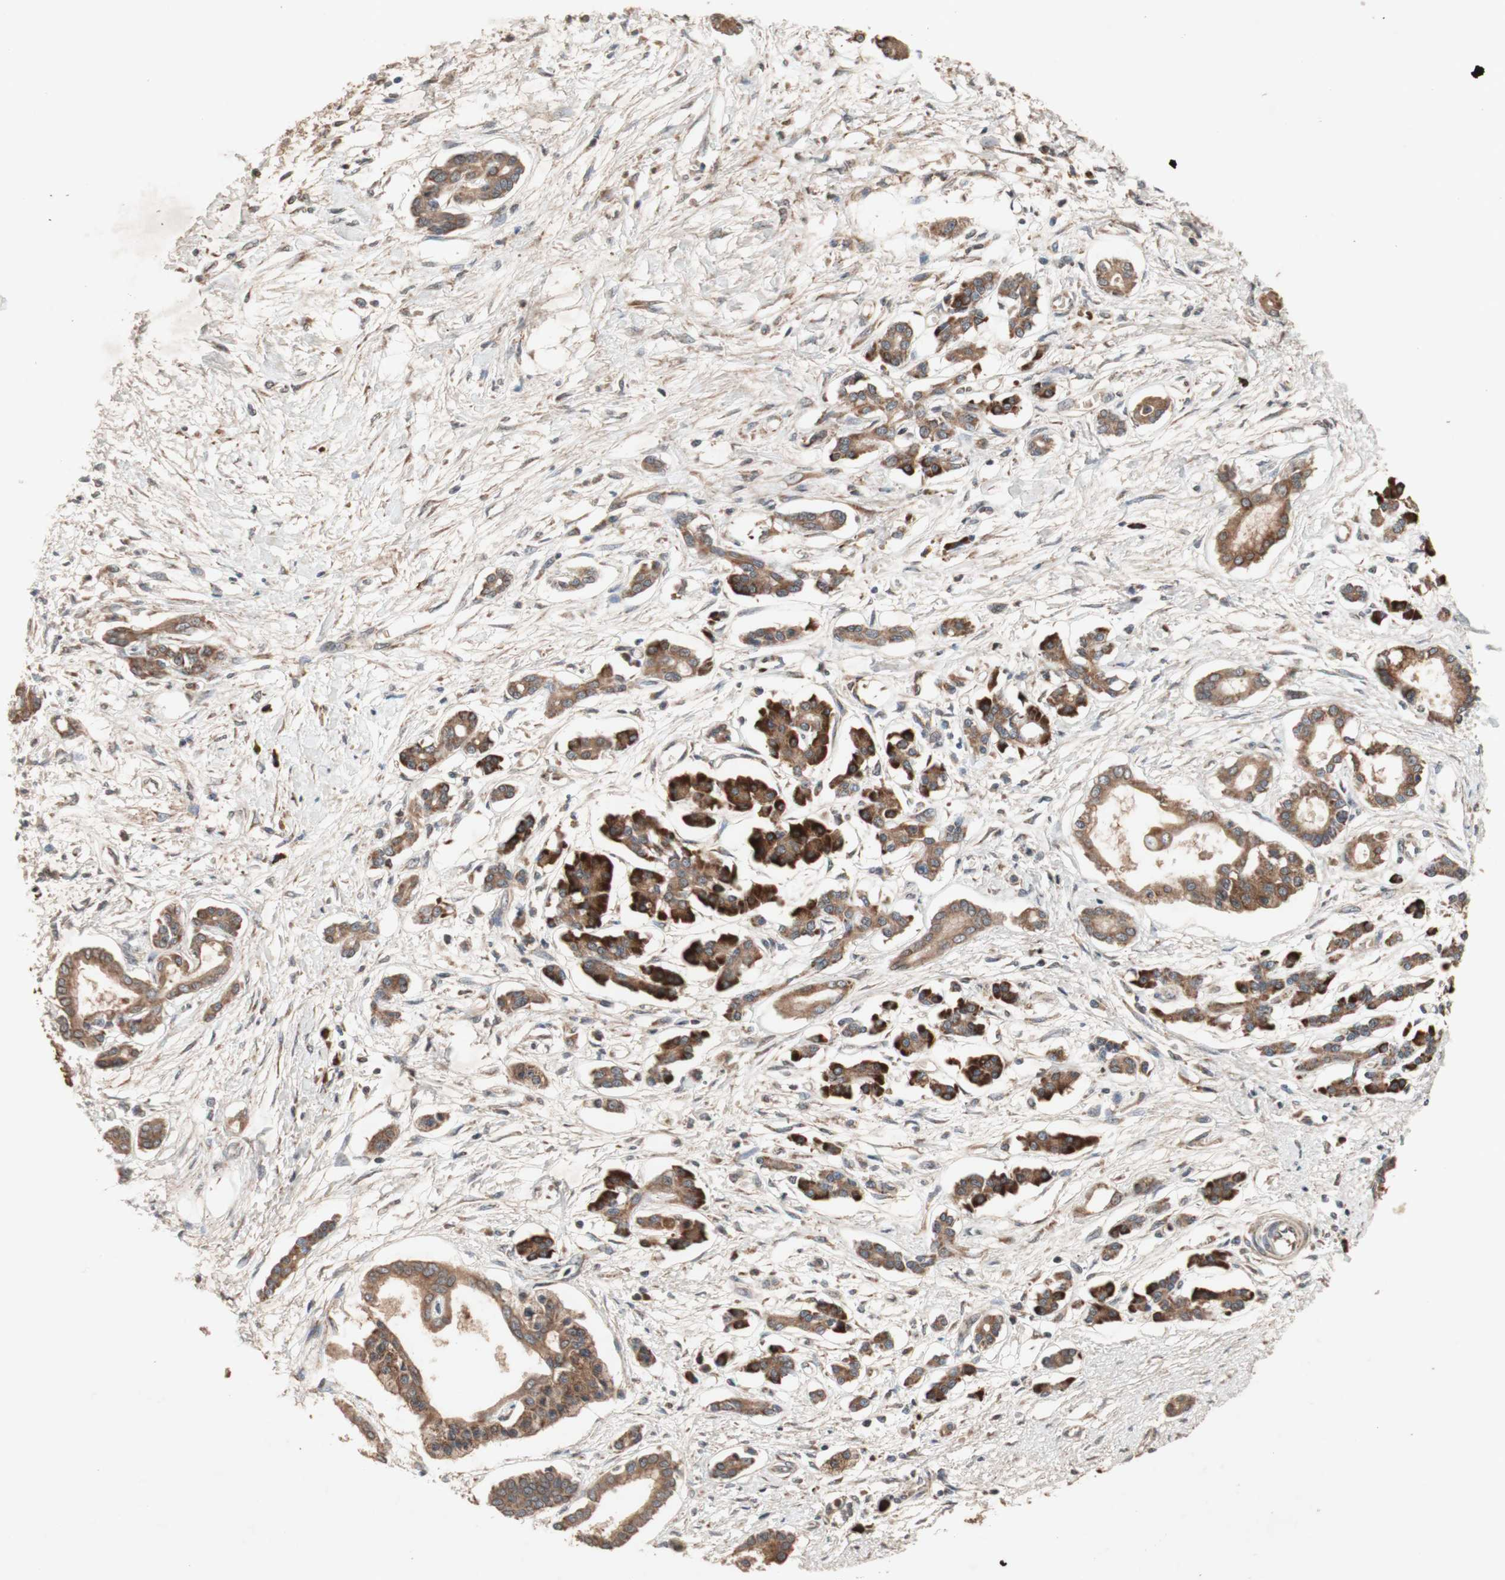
{"staining": {"intensity": "strong", "quantity": ">75%", "location": "cytoplasmic/membranous"}, "tissue": "pancreatic cancer", "cell_type": "Tumor cells", "image_type": "cancer", "snomed": [{"axis": "morphology", "description": "Adenocarcinoma, NOS"}, {"axis": "topography", "description": "Pancreas"}], "caption": "Pancreatic cancer (adenocarcinoma) was stained to show a protein in brown. There is high levels of strong cytoplasmic/membranous expression in about >75% of tumor cells.", "gene": "DDOST", "patient": {"sex": "male", "age": 56}}